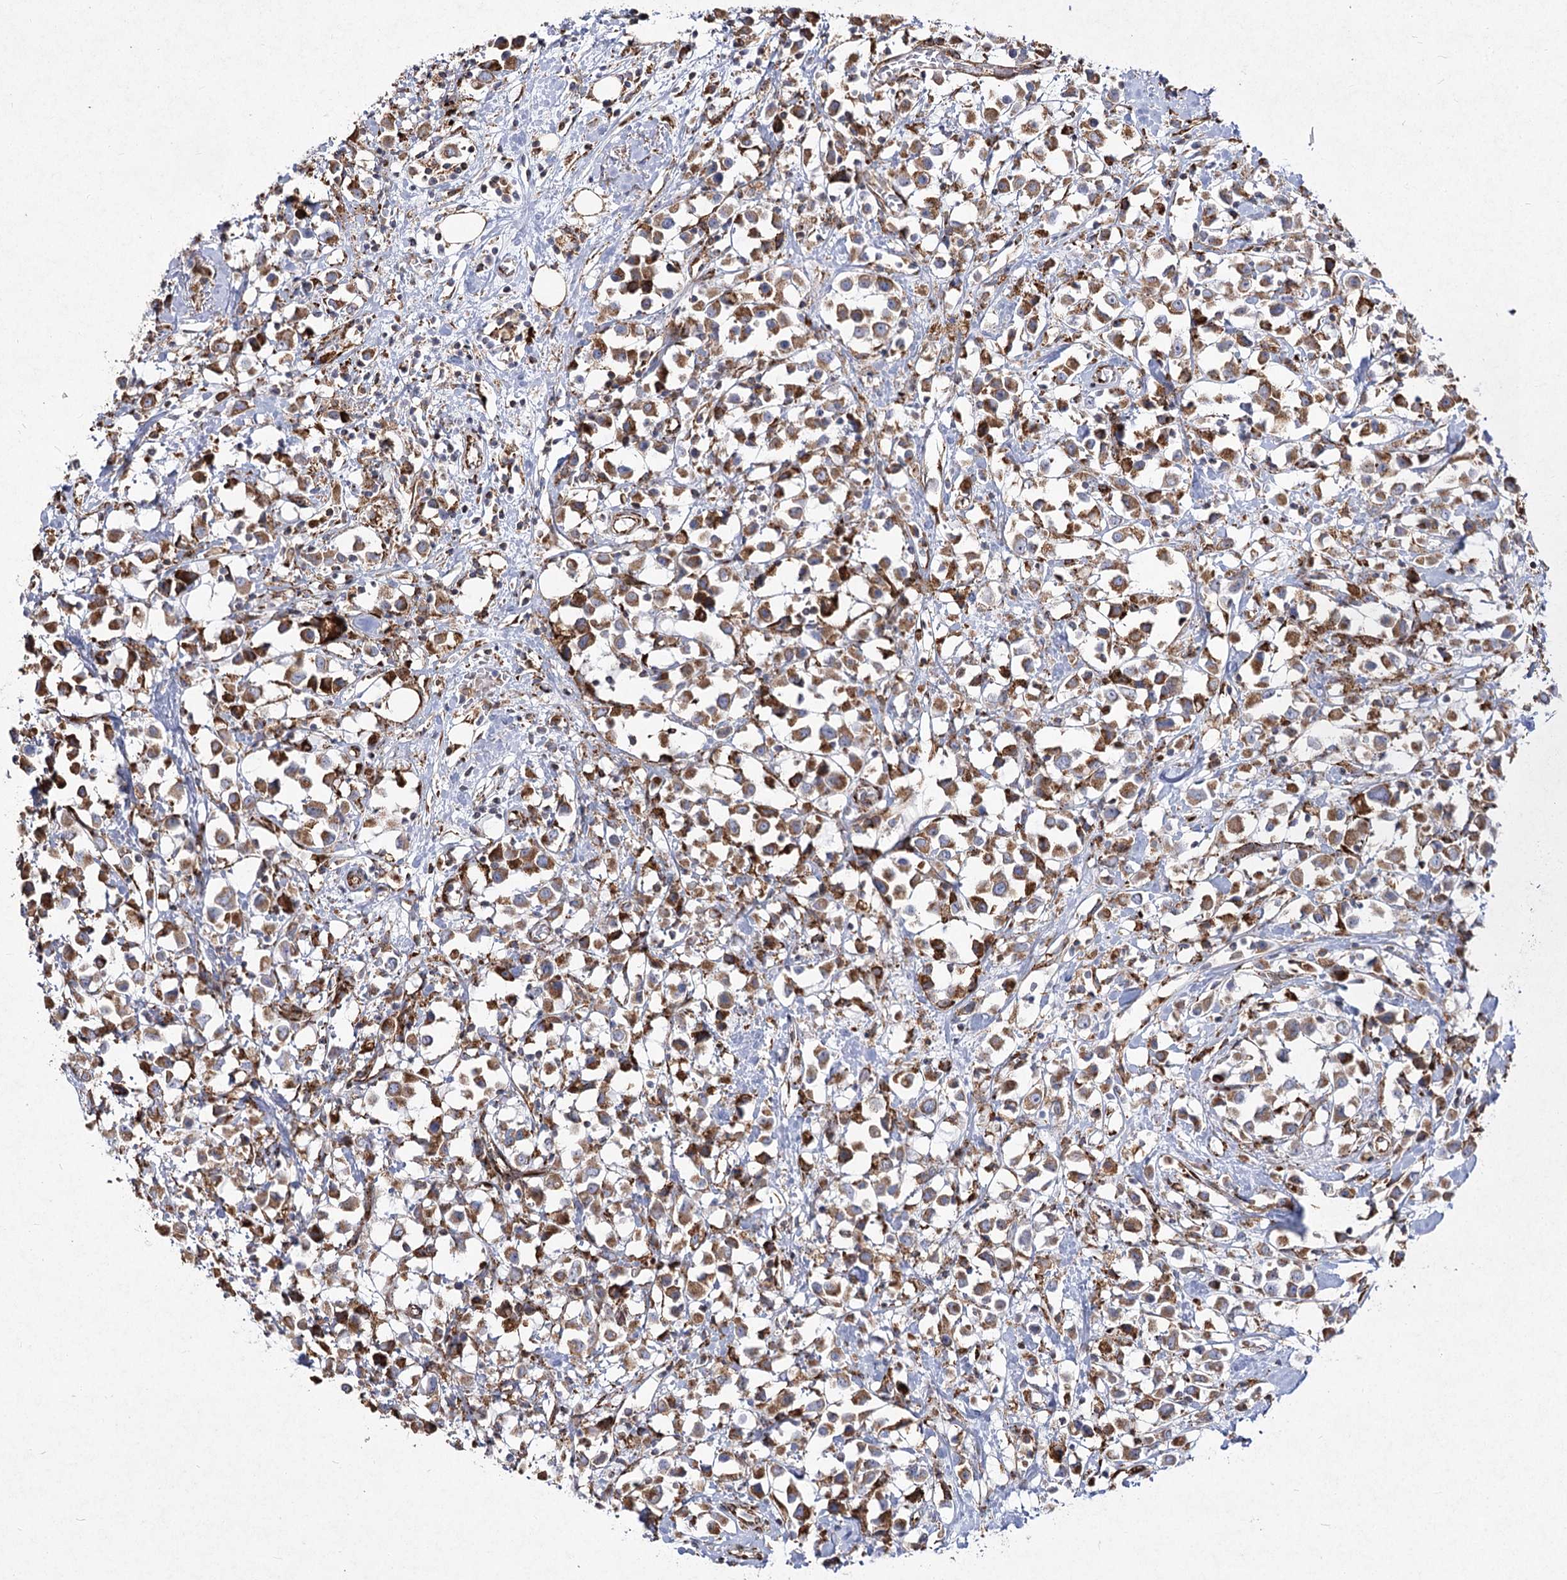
{"staining": {"intensity": "moderate", "quantity": ">75%", "location": "cytoplasmic/membranous"}, "tissue": "breast cancer", "cell_type": "Tumor cells", "image_type": "cancer", "snomed": [{"axis": "morphology", "description": "Duct carcinoma"}, {"axis": "topography", "description": "Breast"}], "caption": "Protein staining of invasive ductal carcinoma (breast) tissue displays moderate cytoplasmic/membranous staining in about >75% of tumor cells.", "gene": "NHLRC2", "patient": {"sex": "female", "age": 61}}